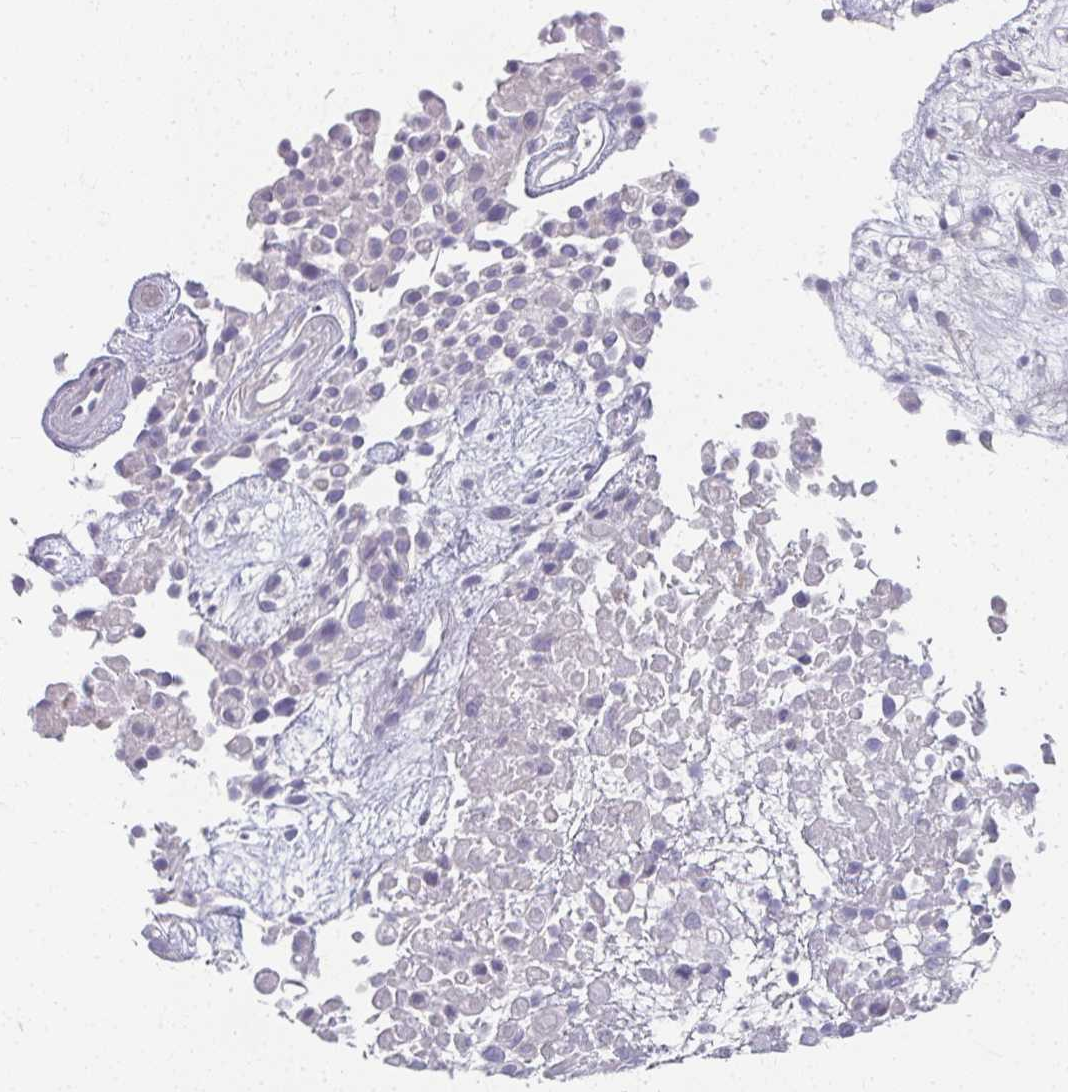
{"staining": {"intensity": "negative", "quantity": "none", "location": "none"}, "tissue": "urothelial cancer", "cell_type": "Tumor cells", "image_type": "cancer", "snomed": [{"axis": "morphology", "description": "Urothelial carcinoma, High grade"}, {"axis": "topography", "description": "Urinary bladder"}], "caption": "Micrograph shows no significant protein staining in tumor cells of urothelial cancer. (DAB immunohistochemistry with hematoxylin counter stain).", "gene": "CAMKV", "patient": {"sex": "male", "age": 56}}